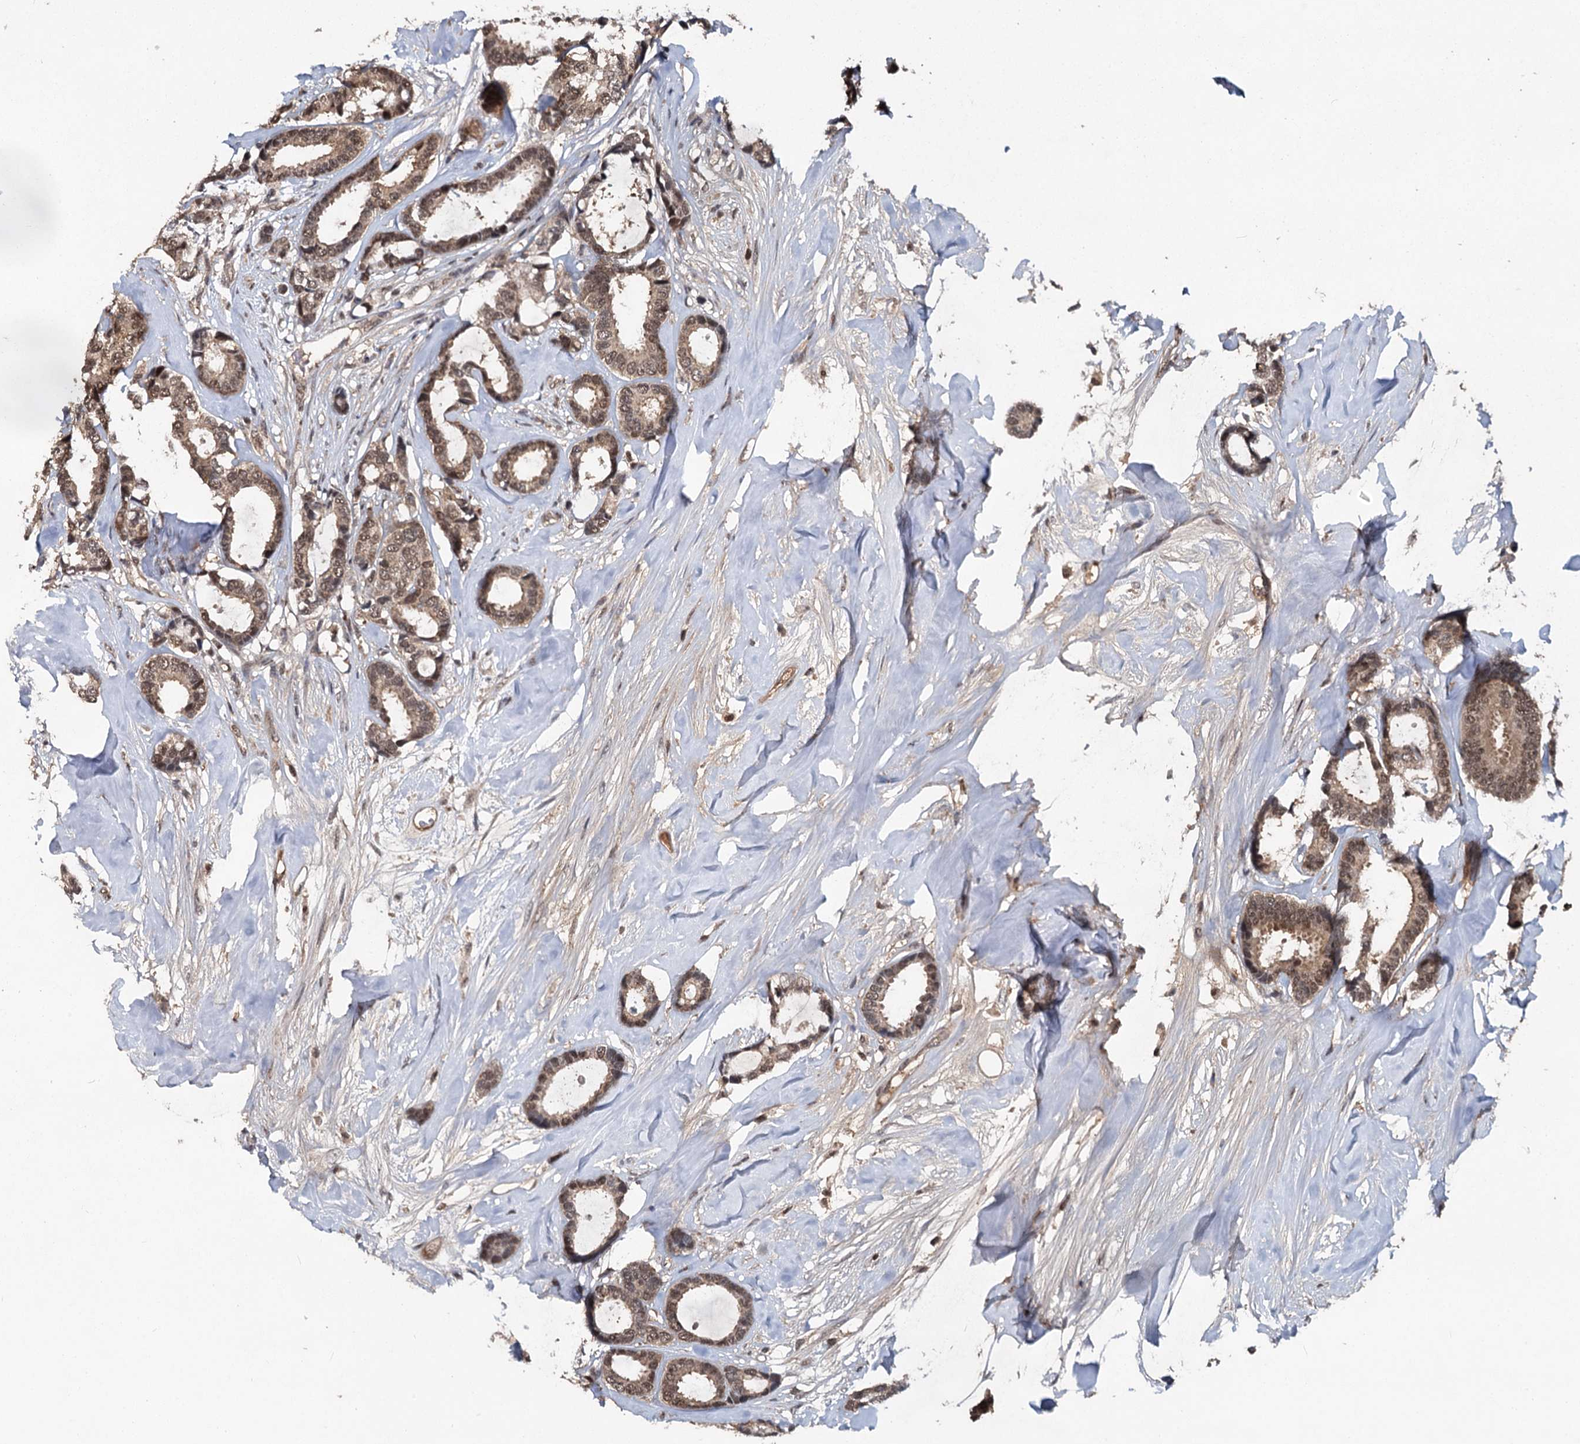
{"staining": {"intensity": "moderate", "quantity": ">75%", "location": "cytoplasmic/membranous,nuclear"}, "tissue": "breast cancer", "cell_type": "Tumor cells", "image_type": "cancer", "snomed": [{"axis": "morphology", "description": "Duct carcinoma"}, {"axis": "topography", "description": "Breast"}], "caption": "Breast cancer stained for a protein (brown) exhibits moderate cytoplasmic/membranous and nuclear positive positivity in approximately >75% of tumor cells.", "gene": "MYG1", "patient": {"sex": "female", "age": 87}}